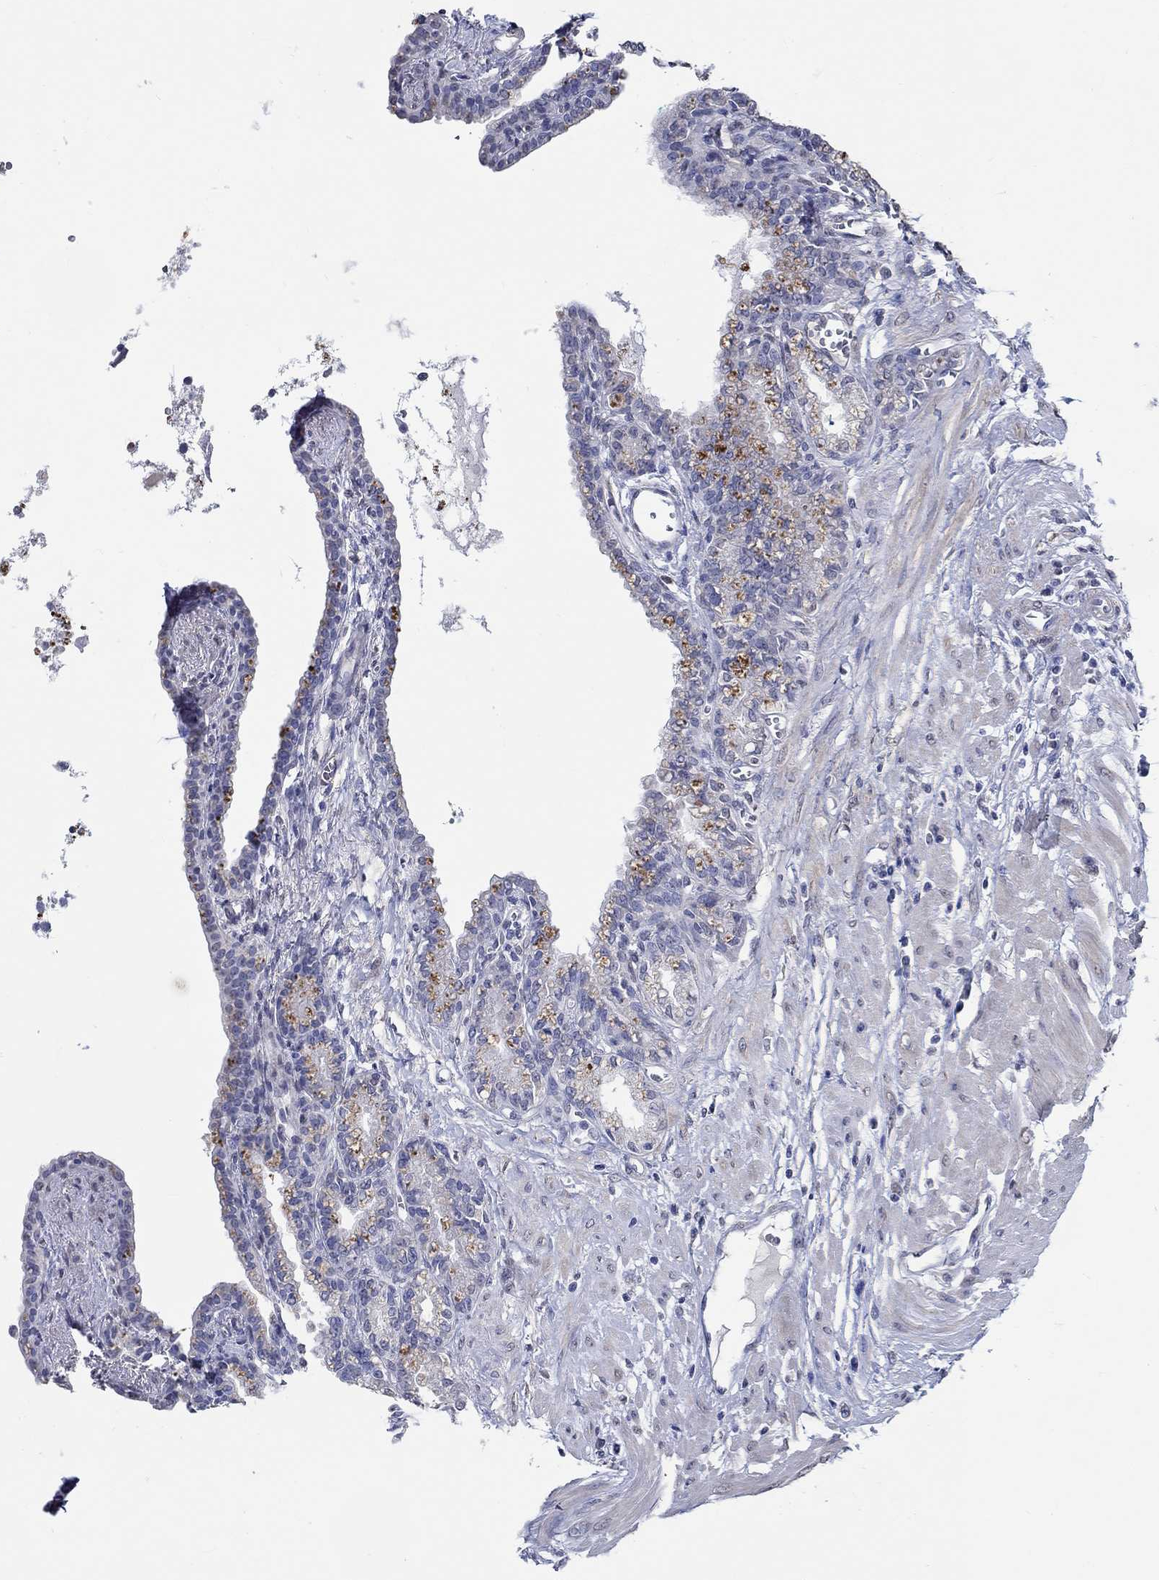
{"staining": {"intensity": "negative", "quantity": "none", "location": "none"}, "tissue": "seminal vesicle", "cell_type": "Glandular cells", "image_type": "normal", "snomed": [{"axis": "morphology", "description": "Normal tissue, NOS"}, {"axis": "morphology", "description": "Urothelial carcinoma, NOS"}, {"axis": "topography", "description": "Urinary bladder"}, {"axis": "topography", "description": "Seminal veicle"}], "caption": "Glandular cells show no significant protein positivity in unremarkable seminal vesicle. The staining was performed using DAB (3,3'-diaminobenzidine) to visualize the protein expression in brown, while the nuclei were stained in blue with hematoxylin (Magnification: 20x).", "gene": "PDE1B", "patient": {"sex": "male", "age": 76}}